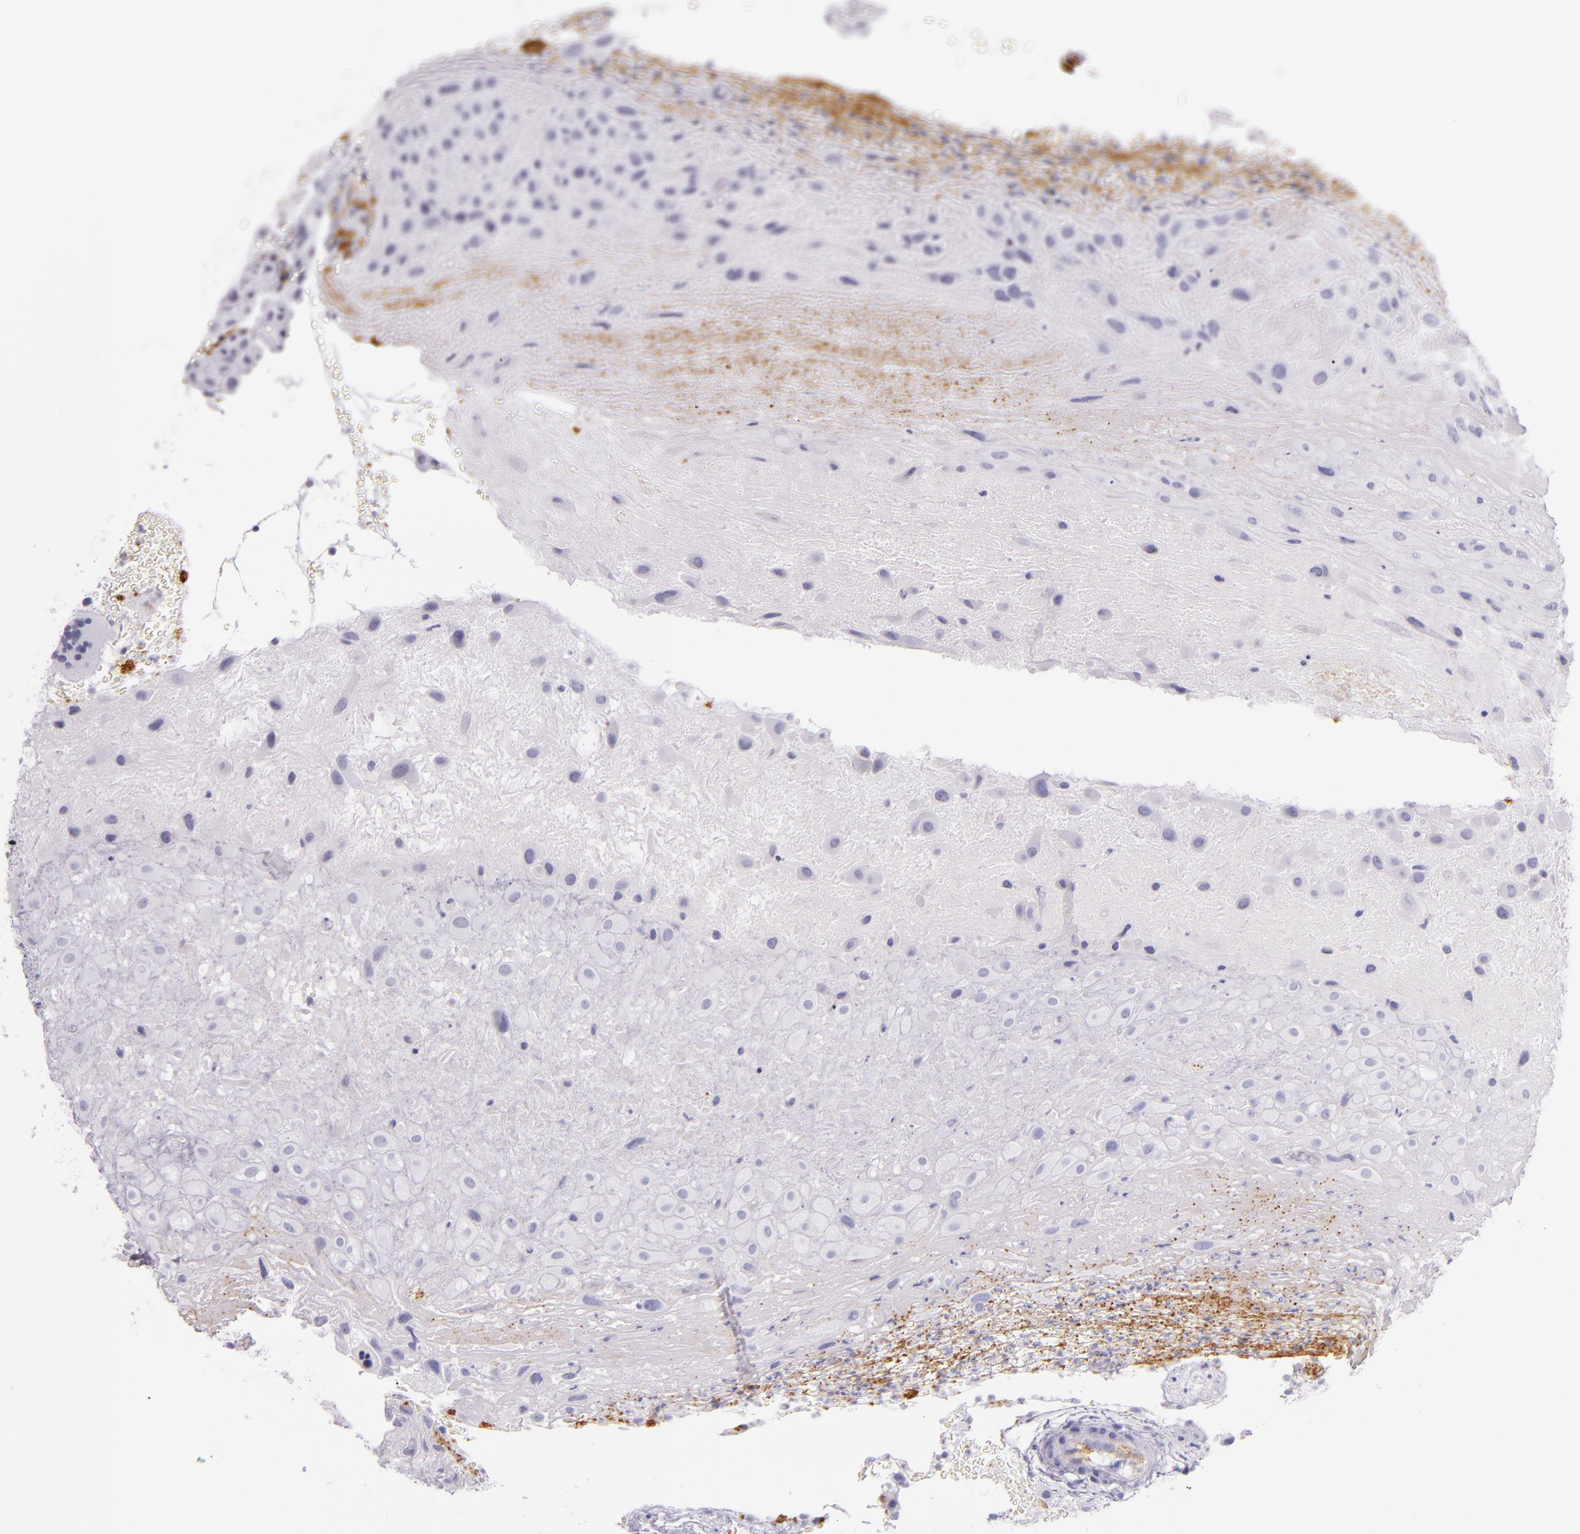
{"staining": {"intensity": "negative", "quantity": "none", "location": "none"}, "tissue": "placenta", "cell_type": "Decidual cells", "image_type": "normal", "snomed": [{"axis": "morphology", "description": "Normal tissue, NOS"}, {"axis": "topography", "description": "Placenta"}], "caption": "Immunohistochemical staining of unremarkable placenta exhibits no significant staining in decidual cells.", "gene": "SELP", "patient": {"sex": "female", "age": 19}}